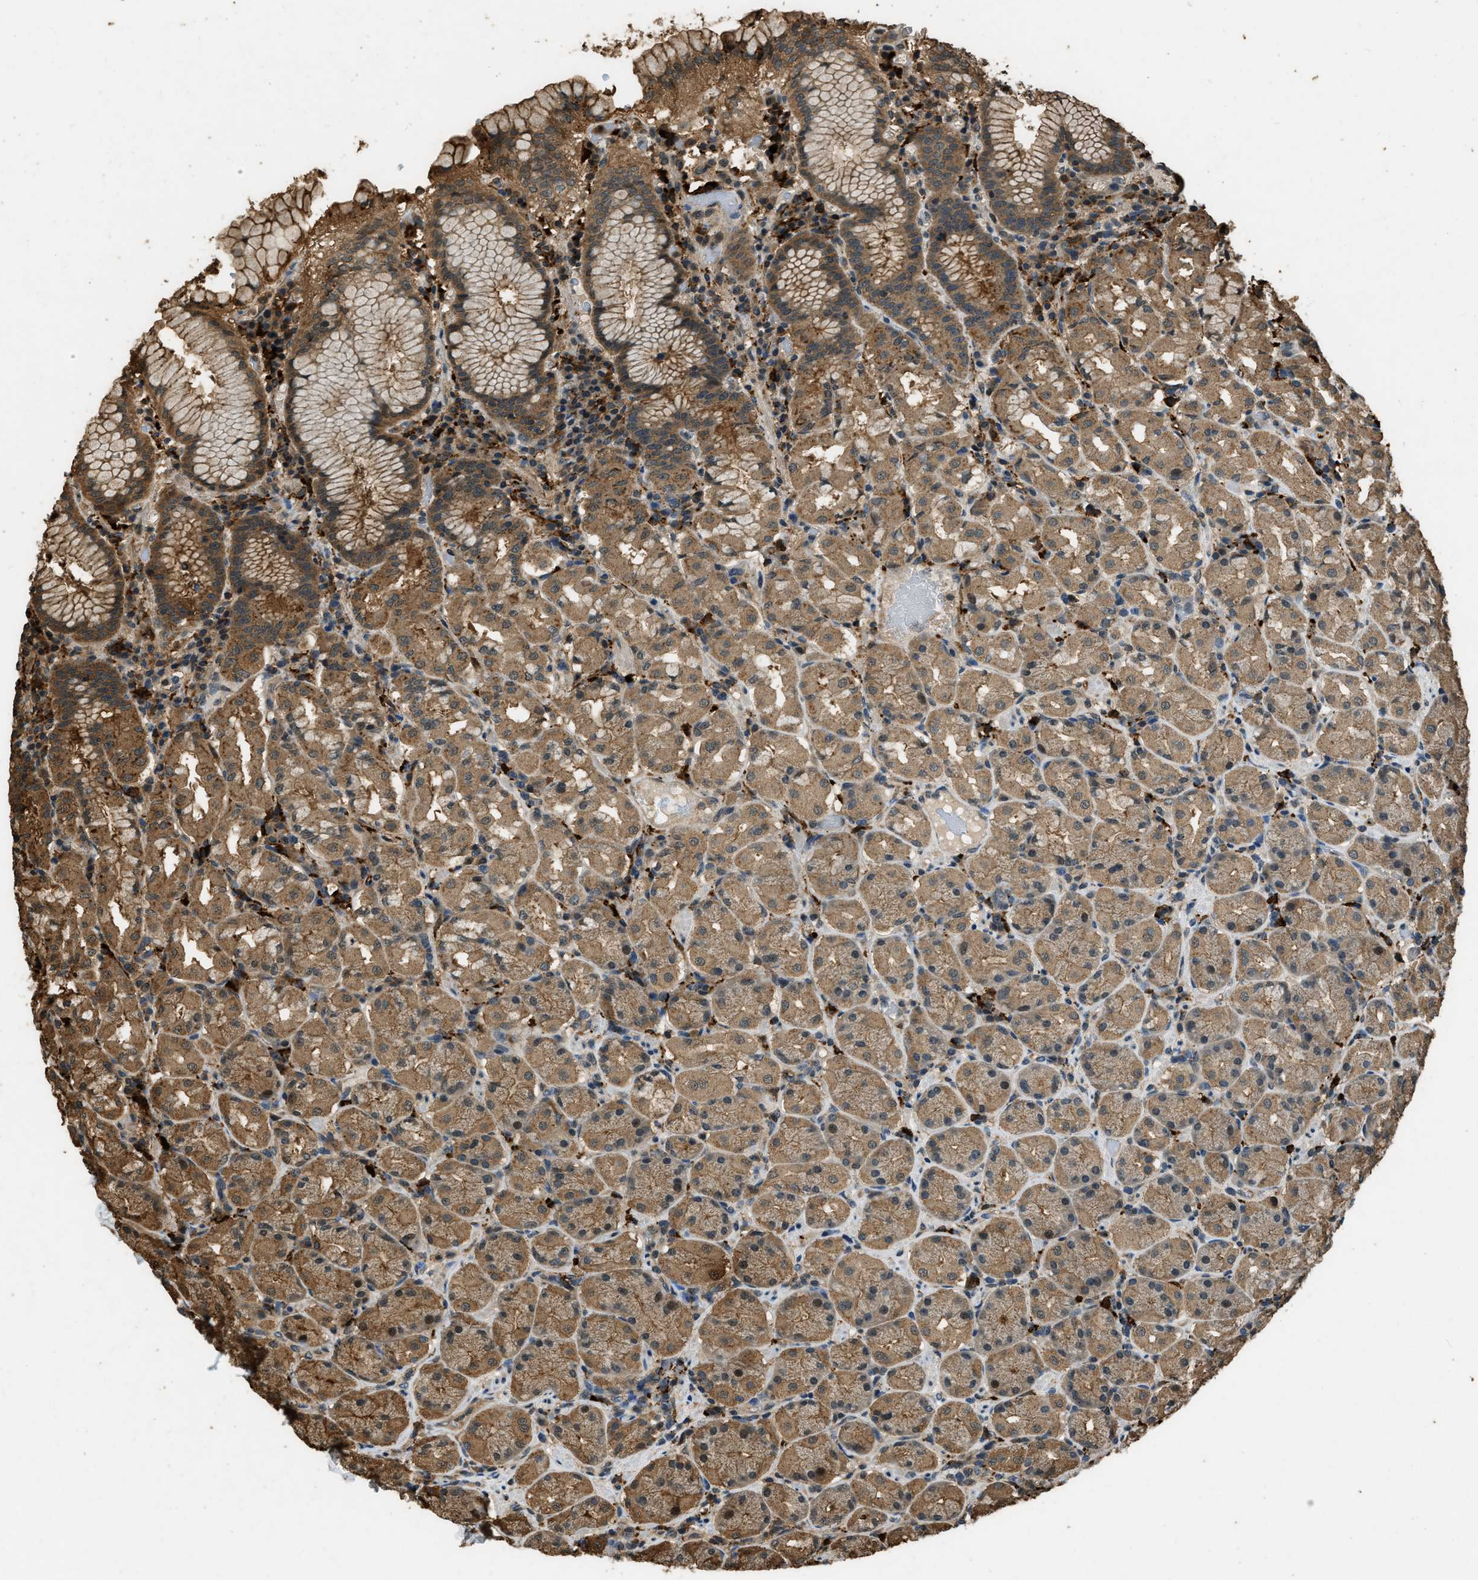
{"staining": {"intensity": "moderate", "quantity": ">75%", "location": "cytoplasmic/membranous,nuclear"}, "tissue": "stomach", "cell_type": "Glandular cells", "image_type": "normal", "snomed": [{"axis": "morphology", "description": "Normal tissue, NOS"}, {"axis": "topography", "description": "Stomach"}, {"axis": "topography", "description": "Stomach, lower"}], "caption": "Immunohistochemical staining of unremarkable stomach exhibits >75% levels of moderate cytoplasmic/membranous,nuclear protein expression in approximately >75% of glandular cells.", "gene": "RAP2A", "patient": {"sex": "female", "age": 56}}